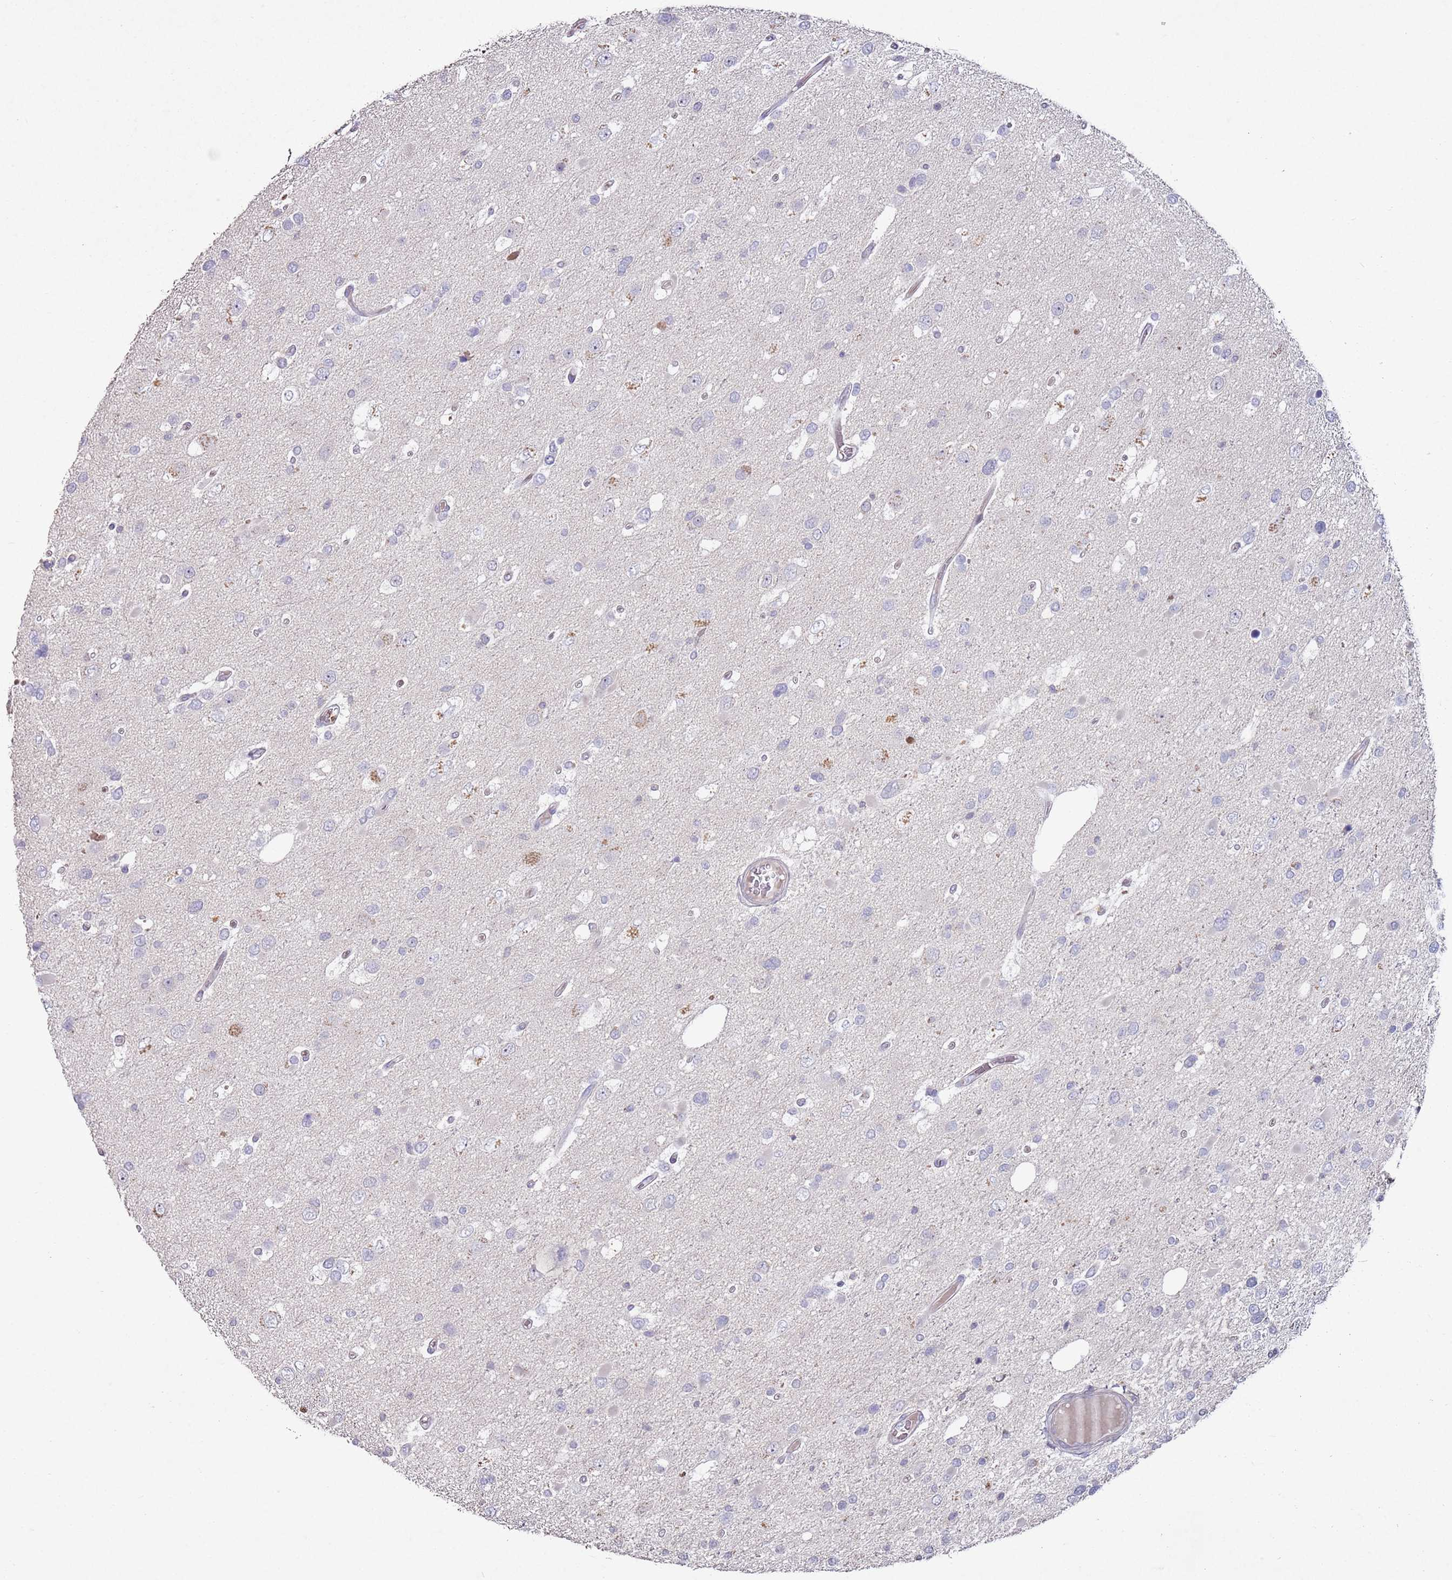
{"staining": {"intensity": "negative", "quantity": "none", "location": "none"}, "tissue": "glioma", "cell_type": "Tumor cells", "image_type": "cancer", "snomed": [{"axis": "morphology", "description": "Glioma, malignant, High grade"}, {"axis": "topography", "description": "Brain"}], "caption": "Glioma was stained to show a protein in brown. There is no significant staining in tumor cells.", "gene": "LACC1", "patient": {"sex": "male", "age": 53}}